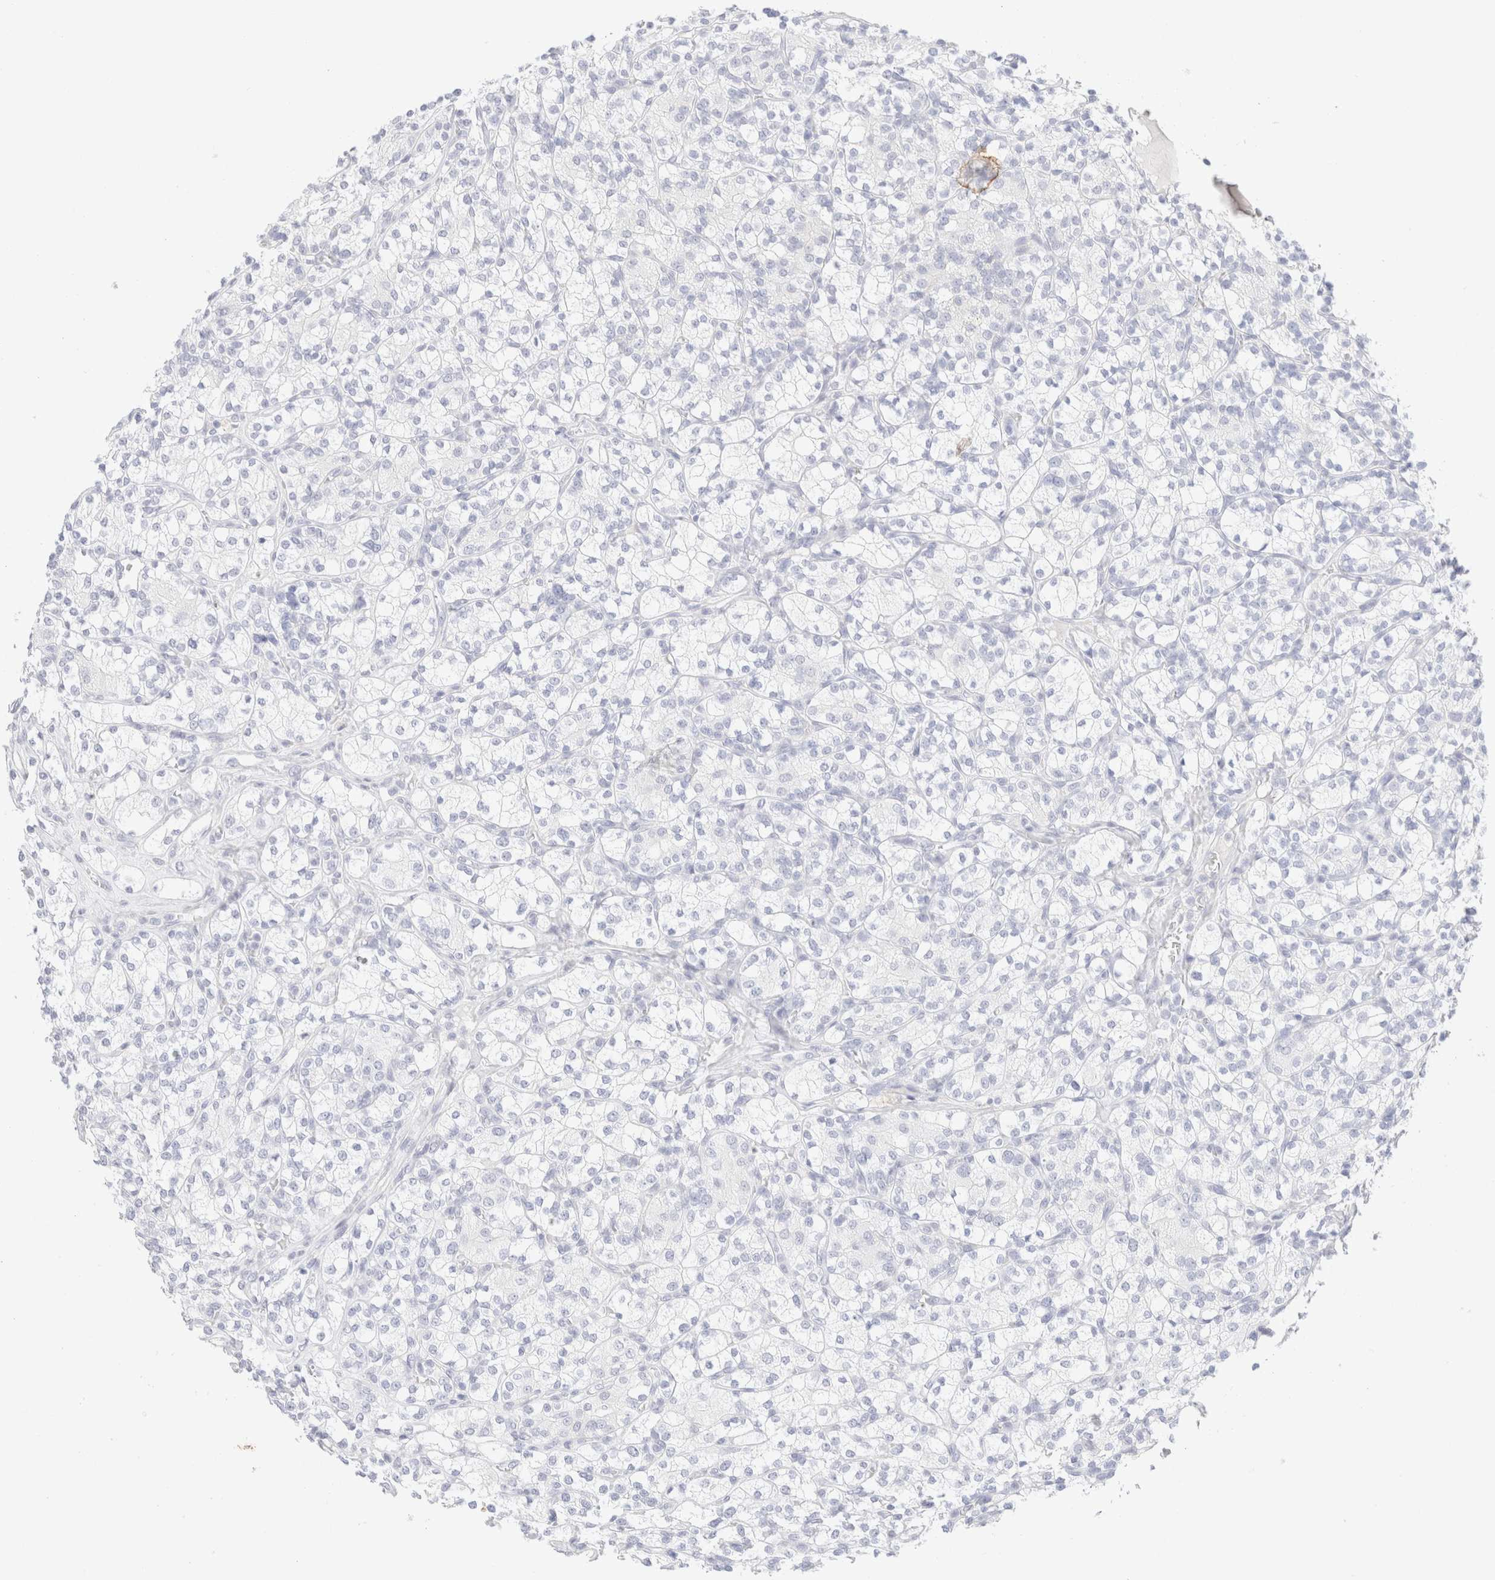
{"staining": {"intensity": "negative", "quantity": "none", "location": "none"}, "tissue": "renal cancer", "cell_type": "Tumor cells", "image_type": "cancer", "snomed": [{"axis": "morphology", "description": "Adenocarcinoma, NOS"}, {"axis": "topography", "description": "Kidney"}], "caption": "High magnification brightfield microscopy of renal cancer stained with DAB (3,3'-diaminobenzidine) (brown) and counterstained with hematoxylin (blue): tumor cells show no significant expression.", "gene": "KRT15", "patient": {"sex": "male", "age": 77}}